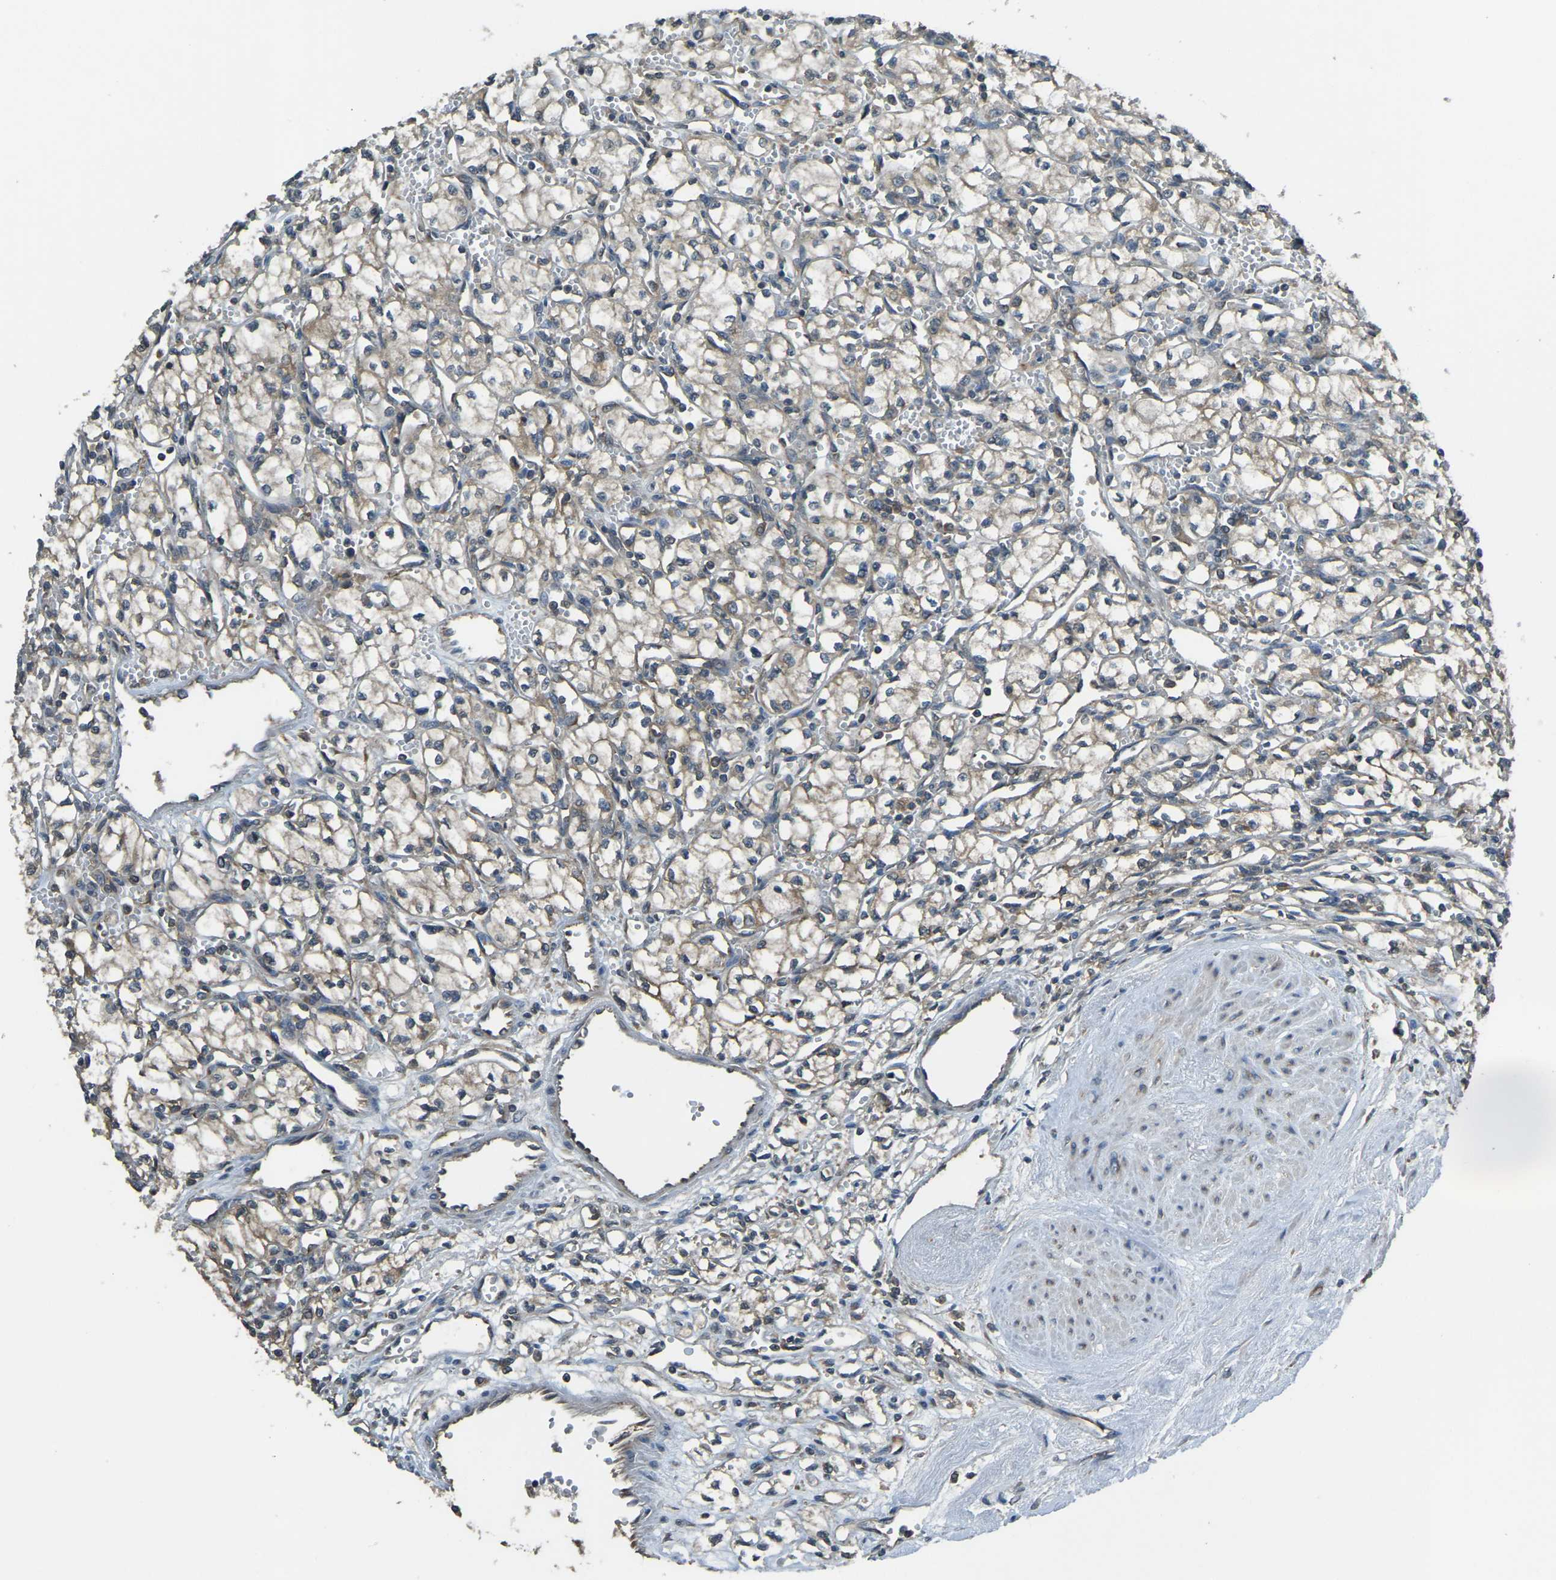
{"staining": {"intensity": "moderate", "quantity": ">75%", "location": "cytoplasmic/membranous"}, "tissue": "renal cancer", "cell_type": "Tumor cells", "image_type": "cancer", "snomed": [{"axis": "morphology", "description": "Normal tissue, NOS"}, {"axis": "morphology", "description": "Adenocarcinoma, NOS"}, {"axis": "topography", "description": "Kidney"}], "caption": "A high-resolution micrograph shows immunohistochemistry staining of adenocarcinoma (renal), which displays moderate cytoplasmic/membranous expression in about >75% of tumor cells.", "gene": "AIMP1", "patient": {"sex": "male", "age": 59}}